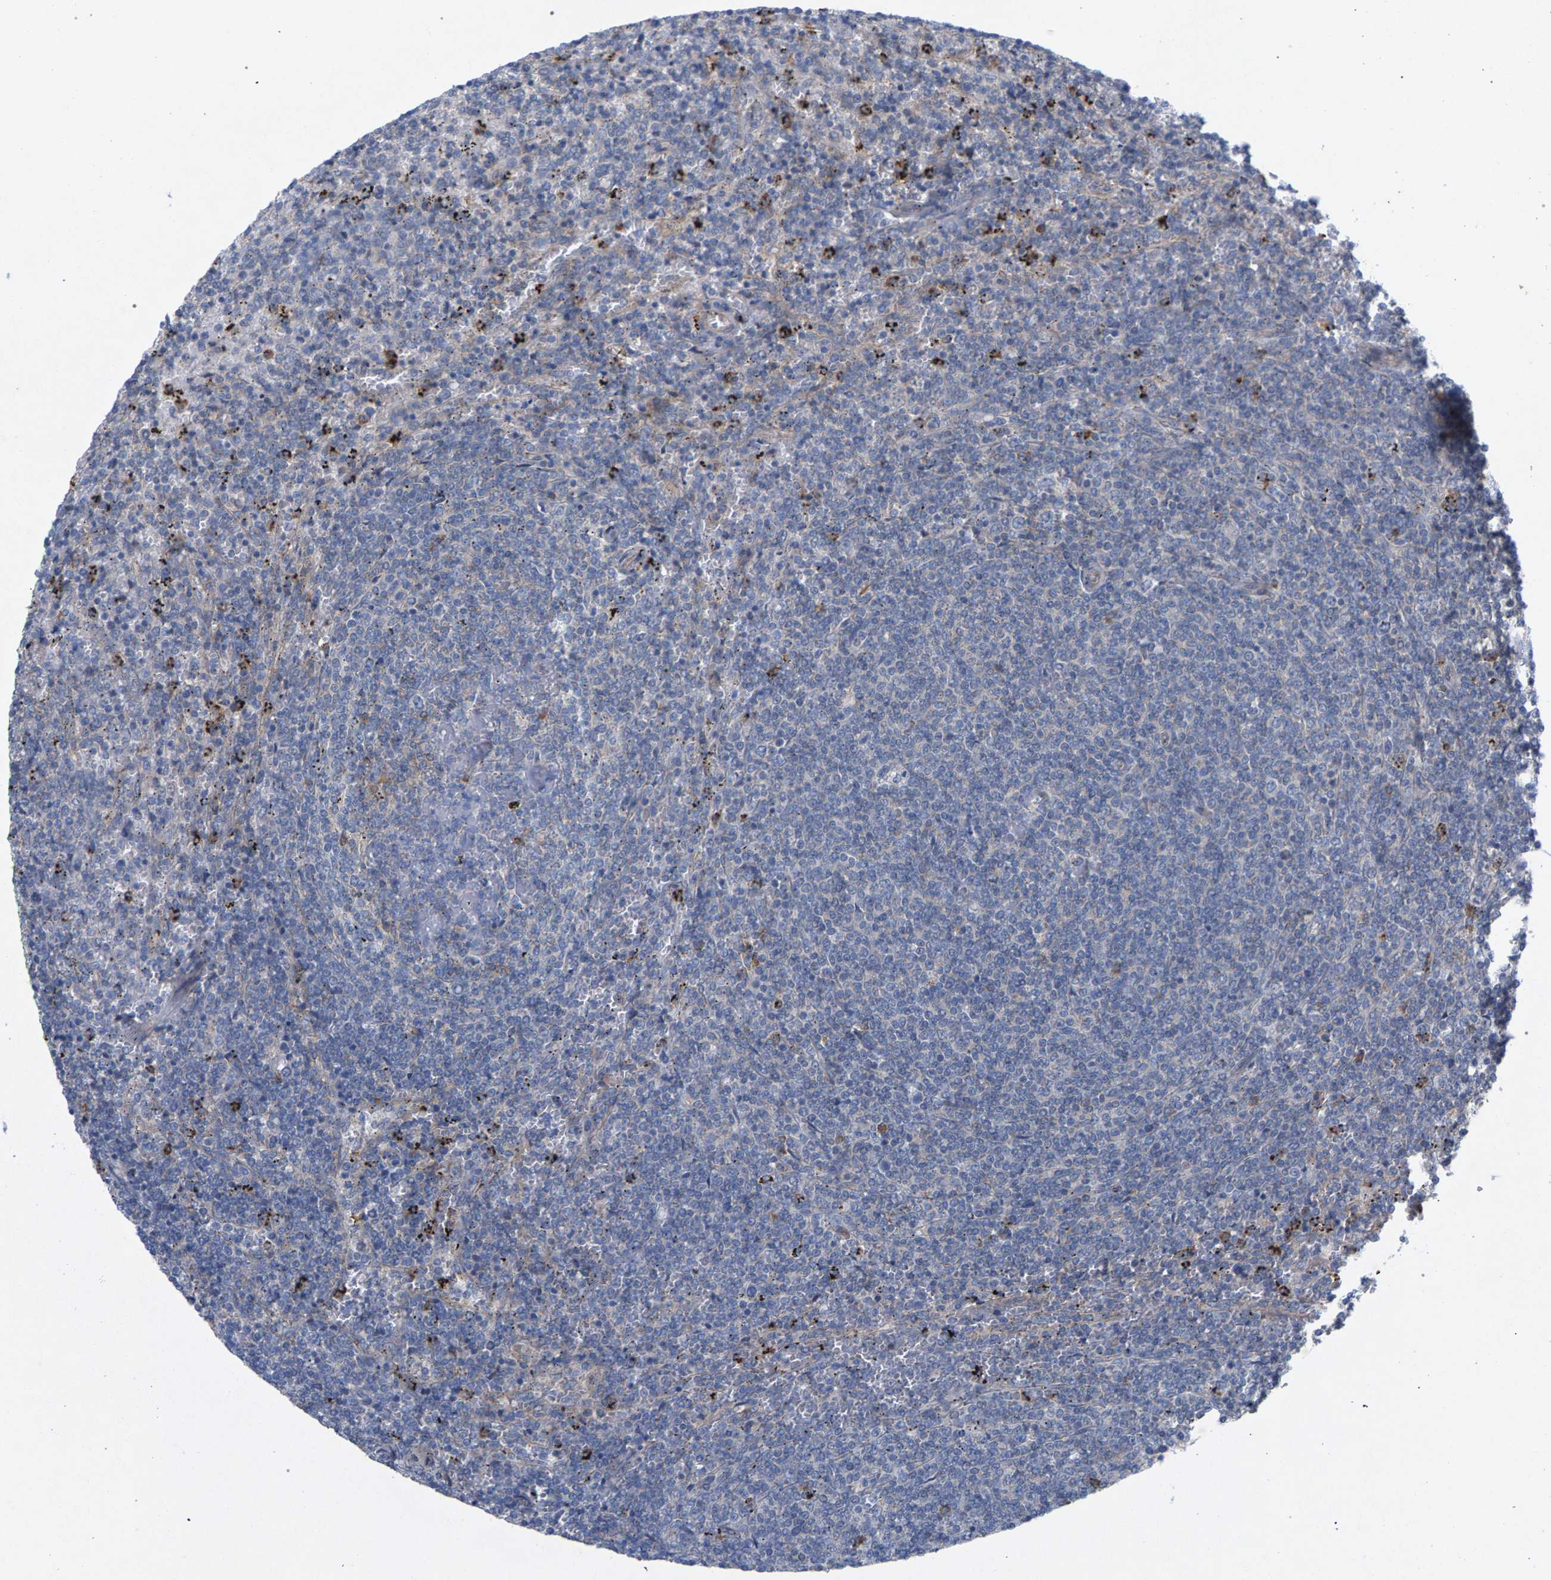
{"staining": {"intensity": "negative", "quantity": "none", "location": "none"}, "tissue": "lymphoma", "cell_type": "Tumor cells", "image_type": "cancer", "snomed": [{"axis": "morphology", "description": "Malignant lymphoma, non-Hodgkin's type, Low grade"}, {"axis": "topography", "description": "Spleen"}], "caption": "An image of human lymphoma is negative for staining in tumor cells.", "gene": "MAMDC2", "patient": {"sex": "female", "age": 50}}